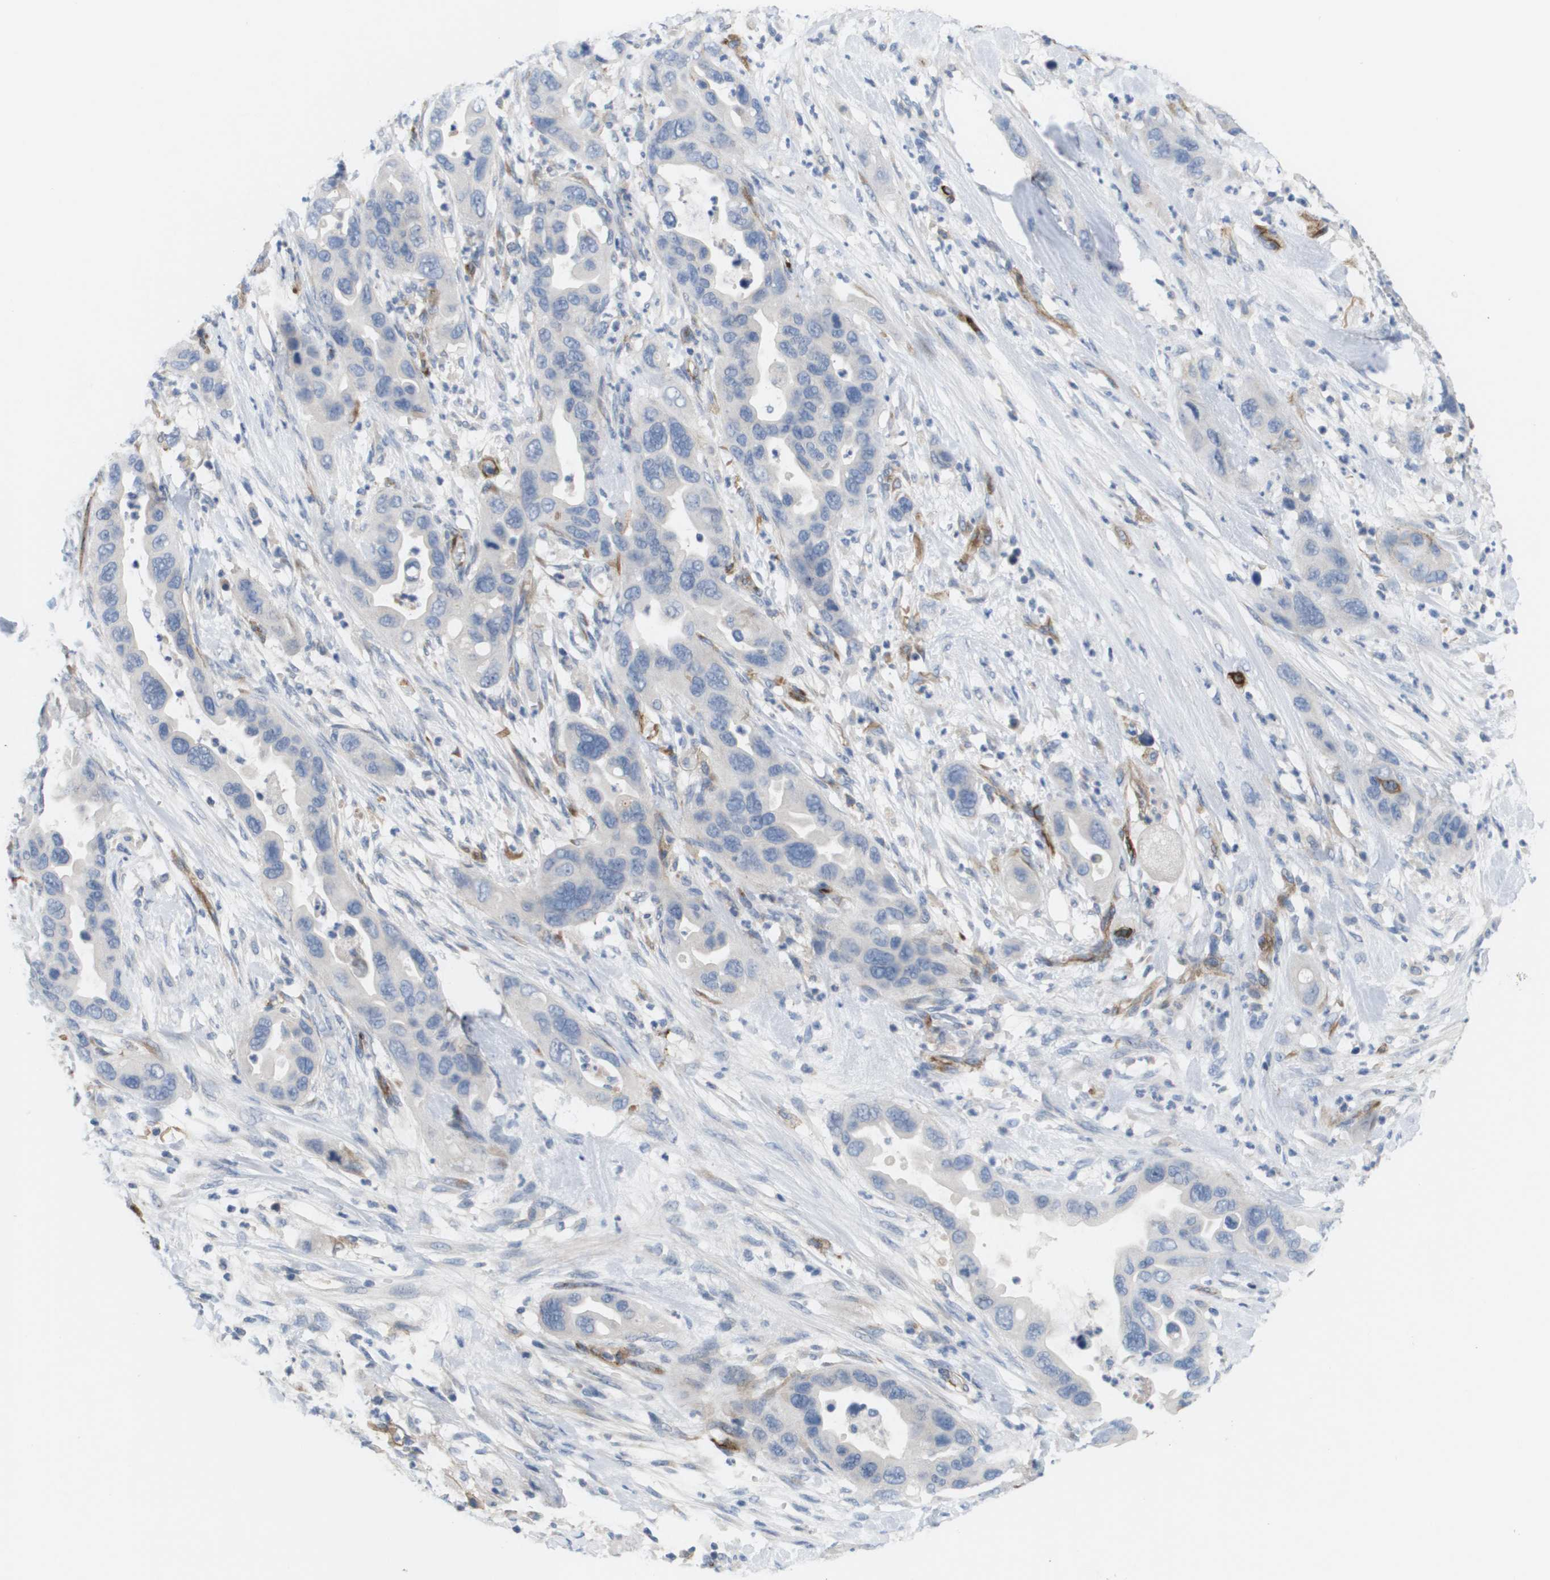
{"staining": {"intensity": "negative", "quantity": "none", "location": "none"}, "tissue": "pancreatic cancer", "cell_type": "Tumor cells", "image_type": "cancer", "snomed": [{"axis": "morphology", "description": "Adenocarcinoma, NOS"}, {"axis": "topography", "description": "Pancreas"}], "caption": "DAB (3,3'-diaminobenzidine) immunohistochemical staining of pancreatic cancer (adenocarcinoma) exhibits no significant expression in tumor cells.", "gene": "ANGPT2", "patient": {"sex": "female", "age": 71}}